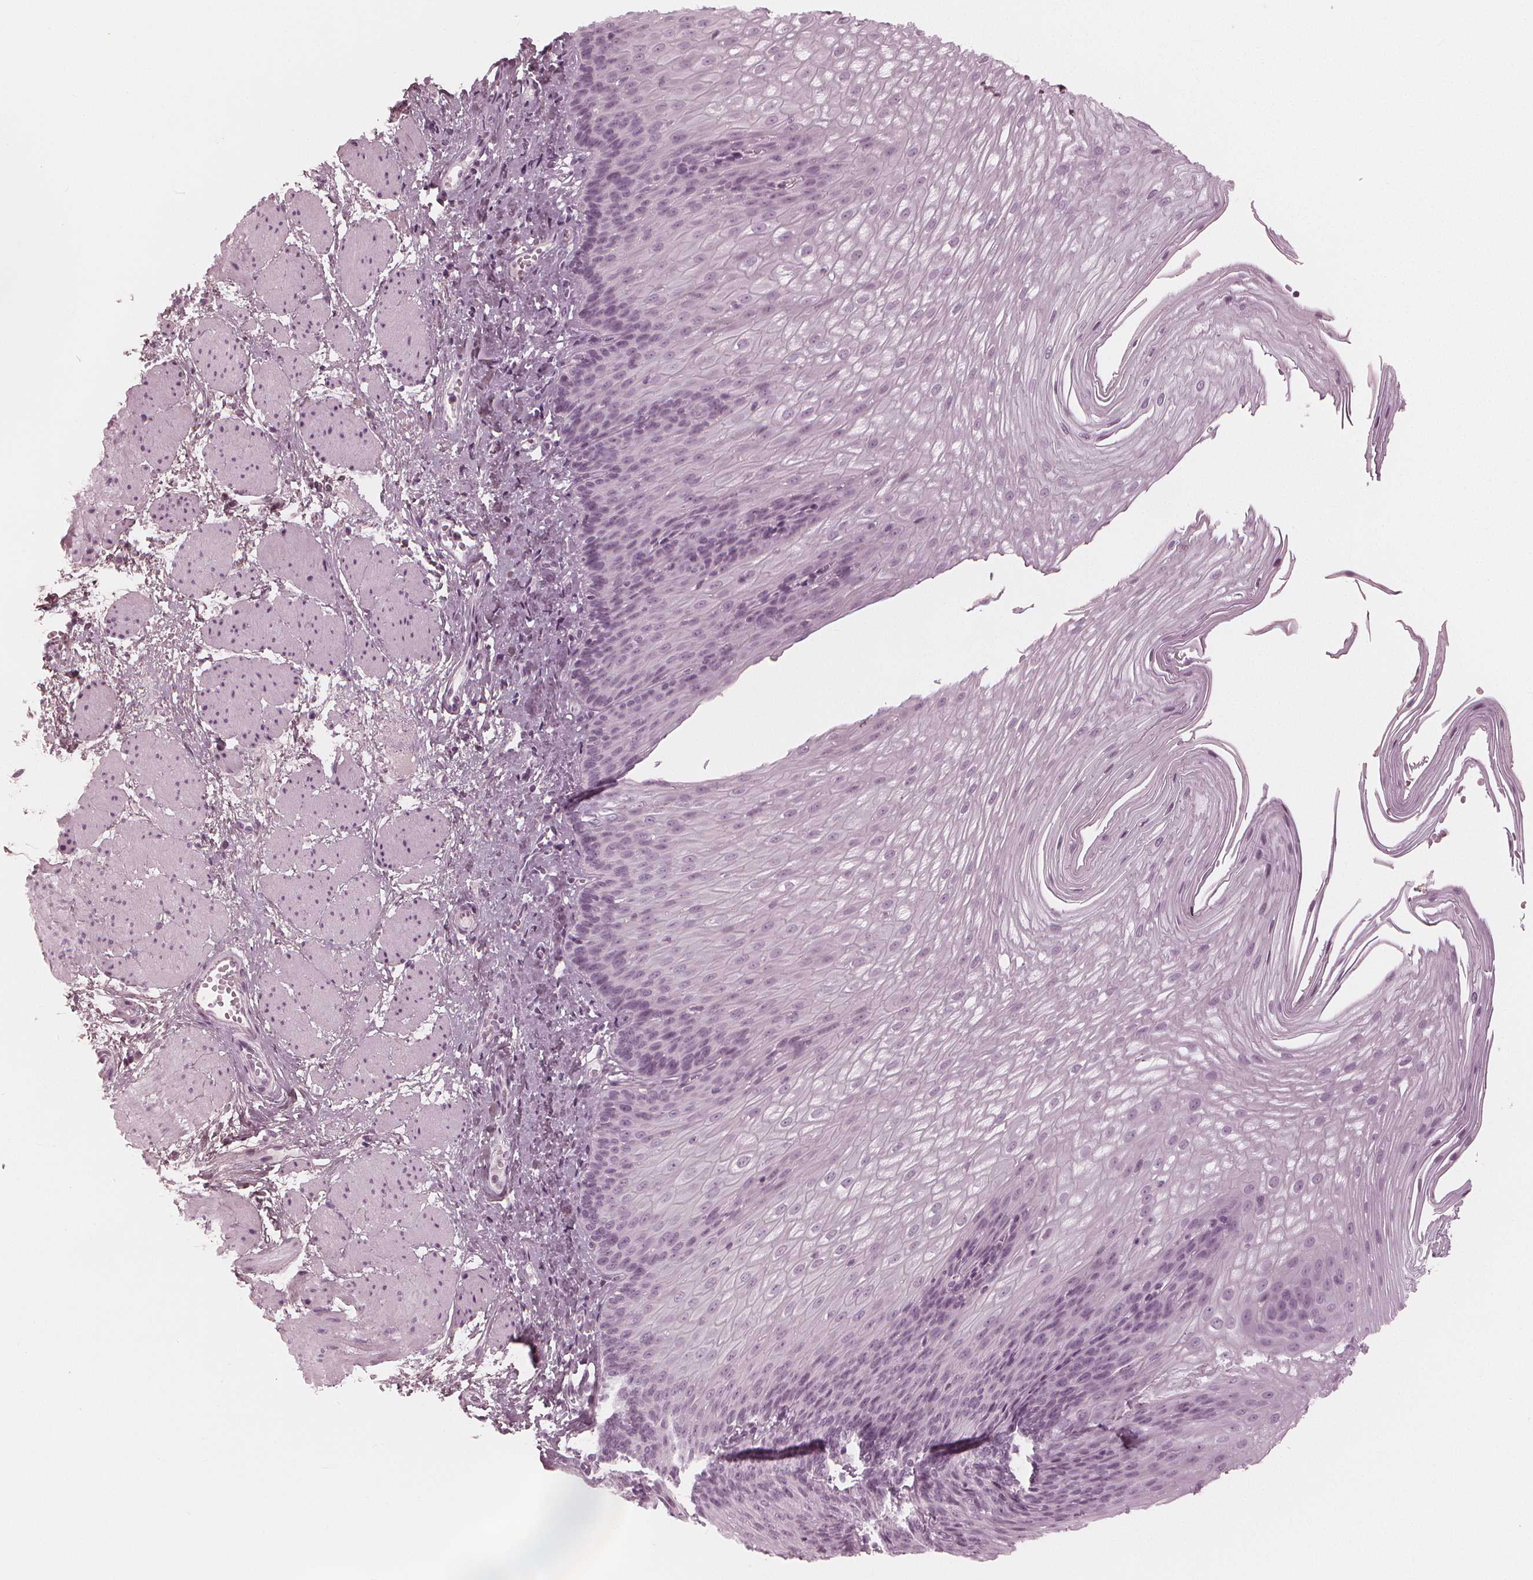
{"staining": {"intensity": "negative", "quantity": "none", "location": "none"}, "tissue": "esophagus", "cell_type": "Squamous epithelial cells", "image_type": "normal", "snomed": [{"axis": "morphology", "description": "Normal tissue, NOS"}, {"axis": "topography", "description": "Esophagus"}], "caption": "Histopathology image shows no protein expression in squamous epithelial cells of benign esophagus.", "gene": "PAEP", "patient": {"sex": "male", "age": 62}}